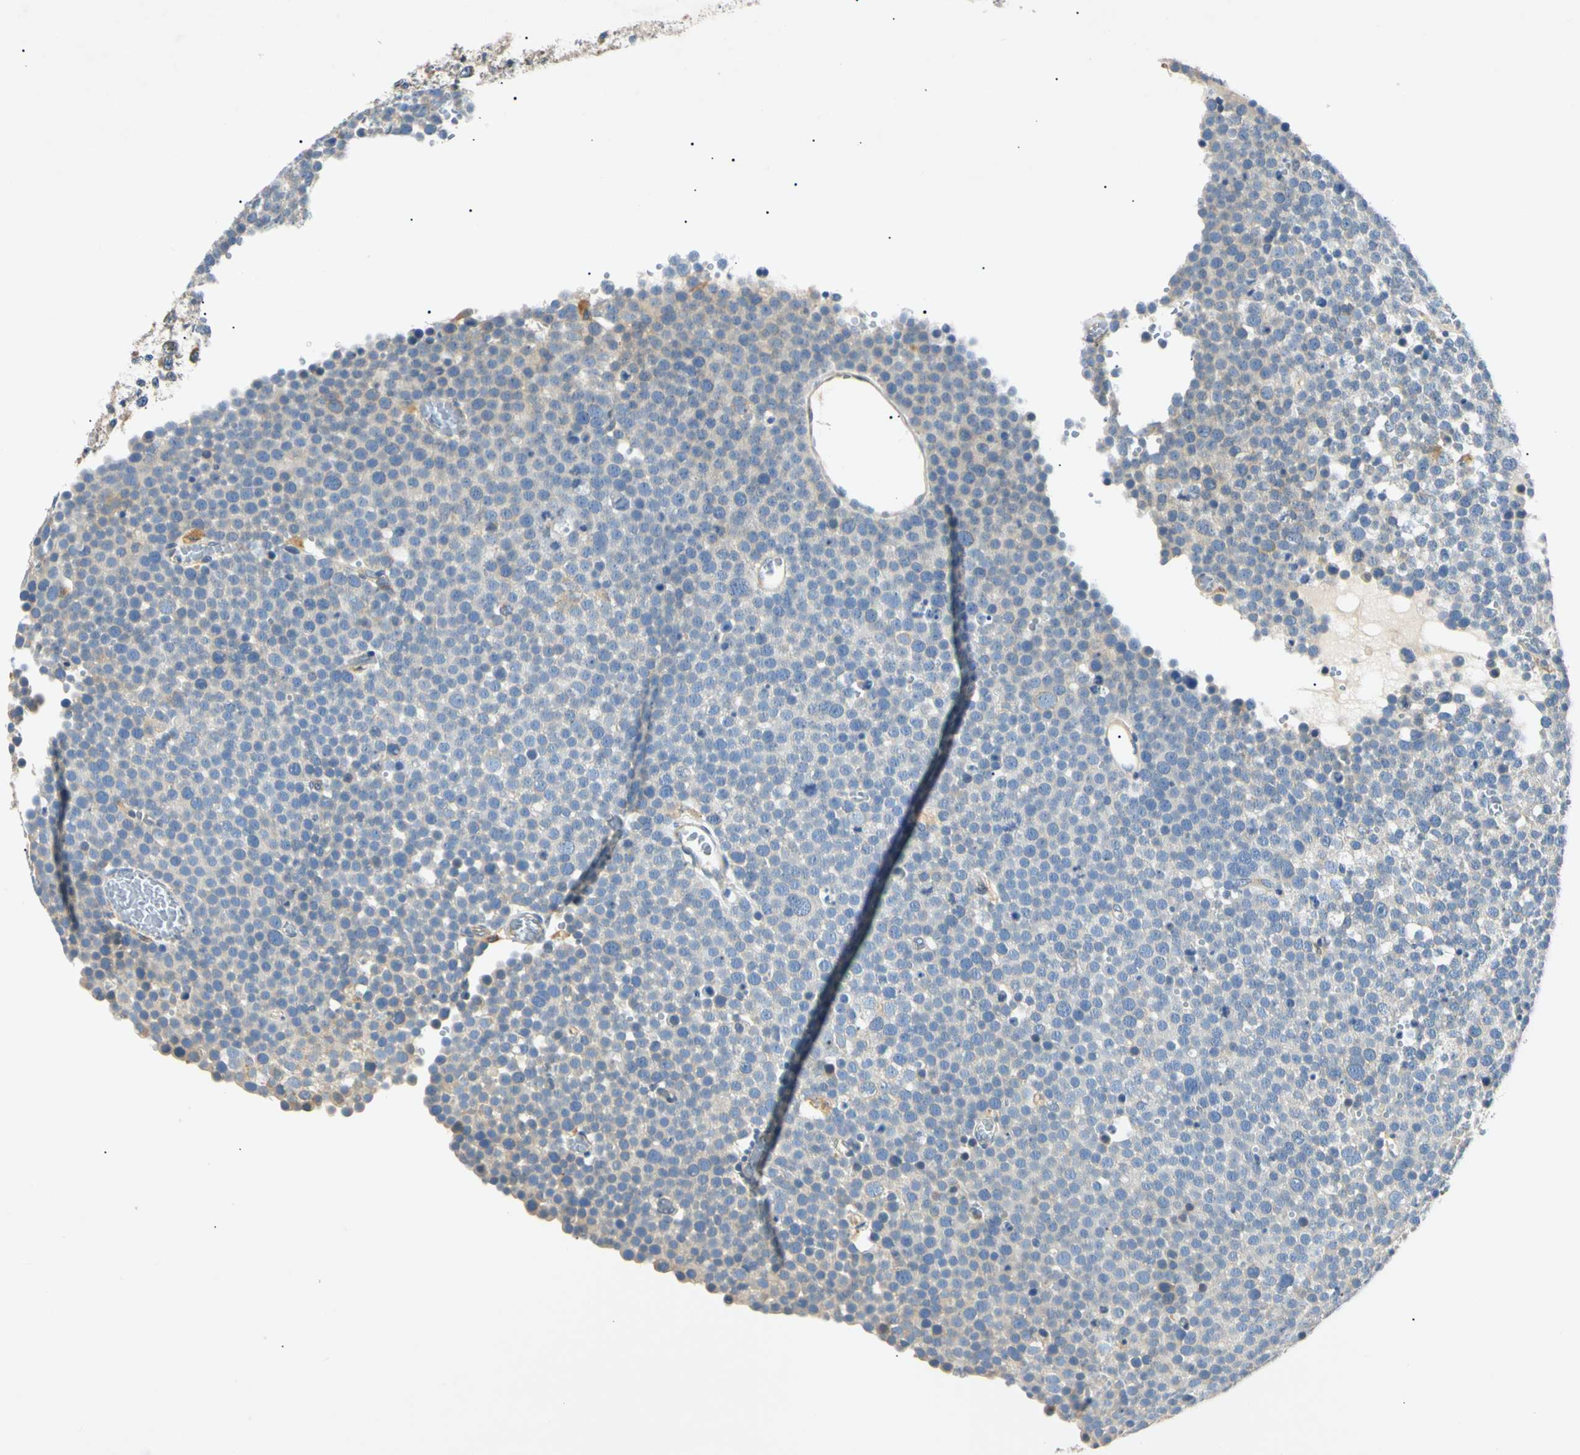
{"staining": {"intensity": "weak", "quantity": "25%-75%", "location": "cytoplasmic/membranous"}, "tissue": "testis cancer", "cell_type": "Tumor cells", "image_type": "cancer", "snomed": [{"axis": "morphology", "description": "Seminoma, NOS"}, {"axis": "topography", "description": "Testis"}], "caption": "The image displays immunohistochemical staining of testis cancer (seminoma). There is weak cytoplasmic/membranous expression is appreciated in approximately 25%-75% of tumor cells.", "gene": "DNAJB12", "patient": {"sex": "male", "age": 71}}